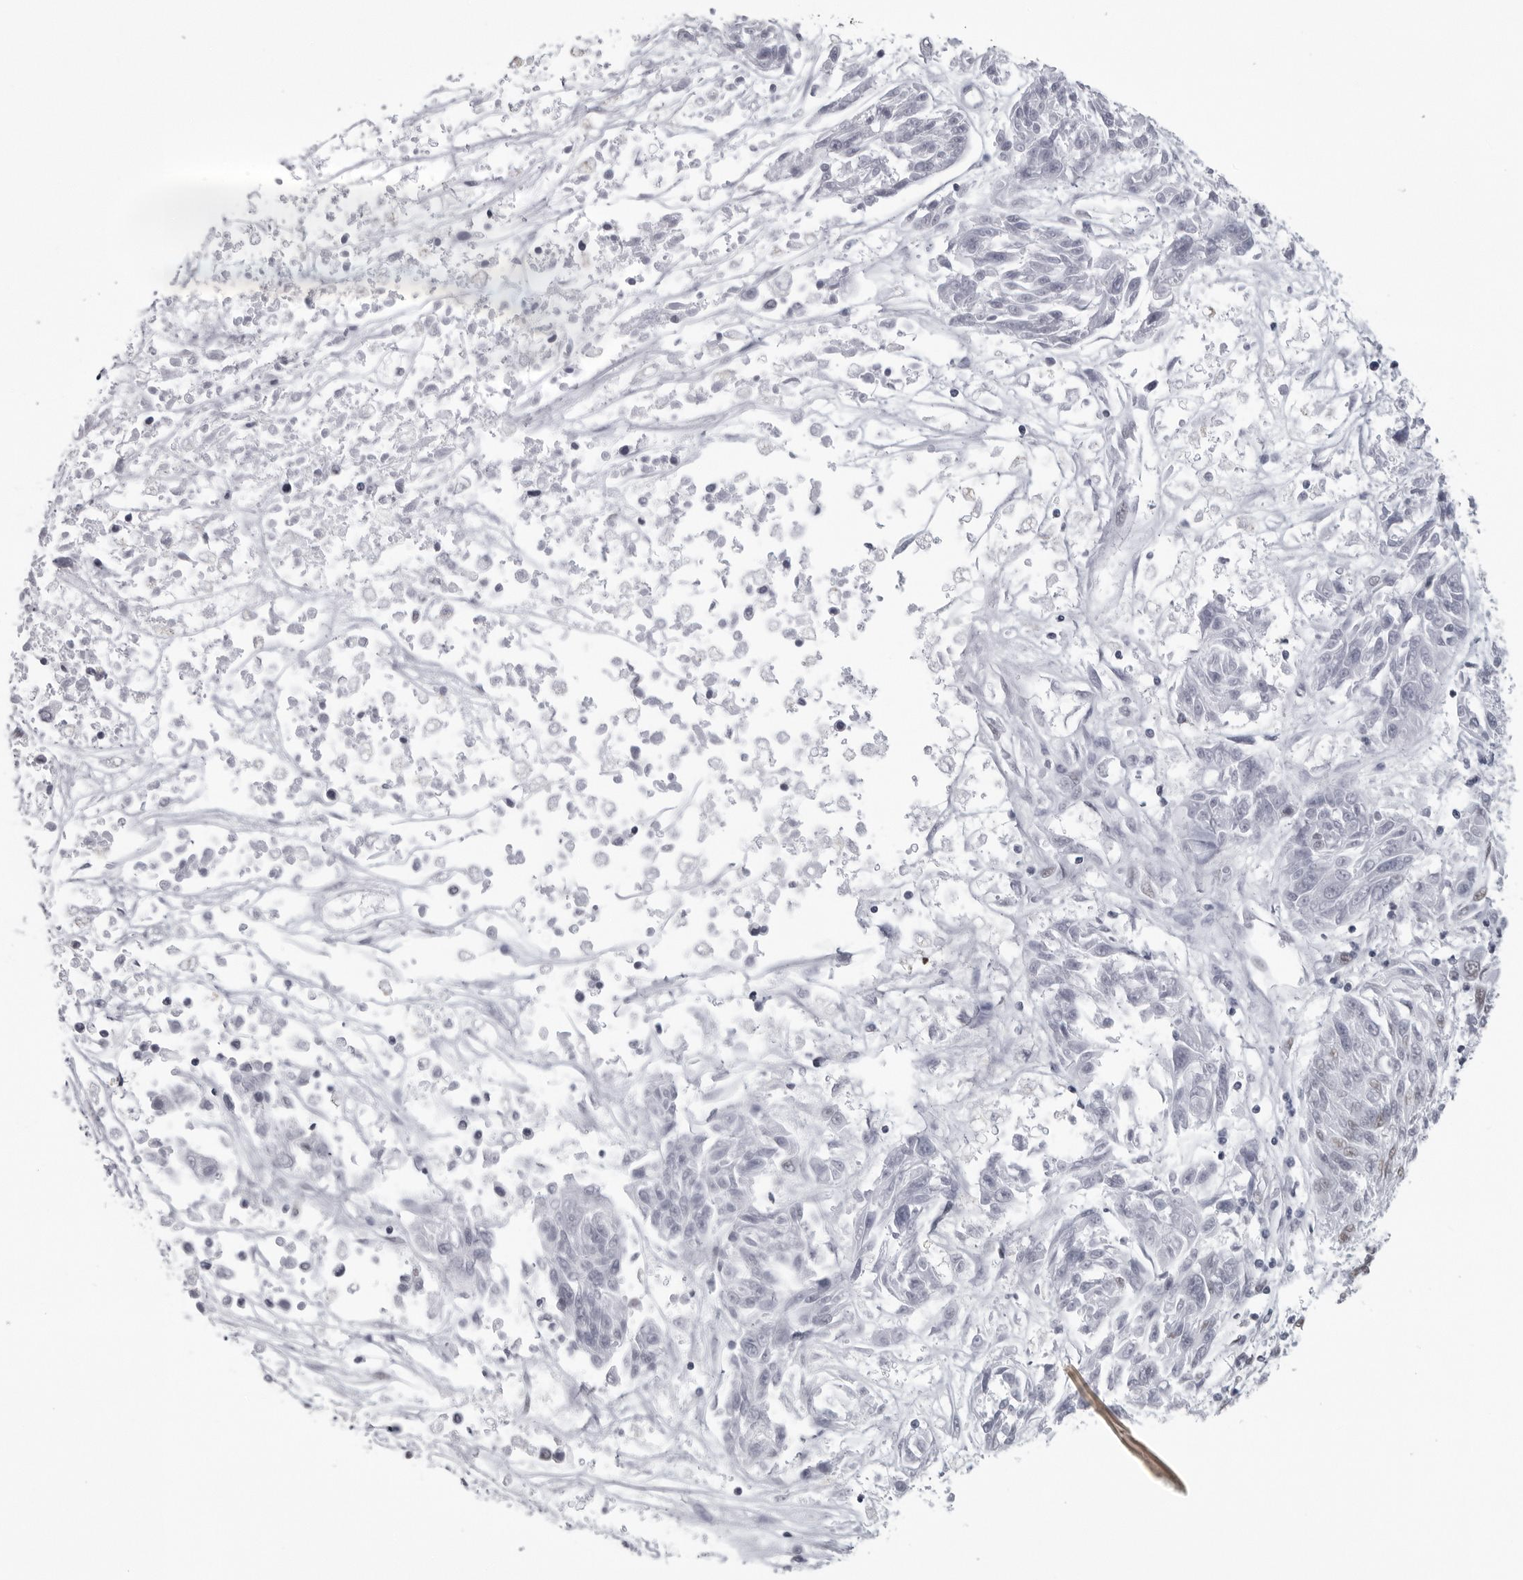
{"staining": {"intensity": "weak", "quantity": "<25%", "location": "nuclear"}, "tissue": "melanoma", "cell_type": "Tumor cells", "image_type": "cancer", "snomed": [{"axis": "morphology", "description": "Malignant melanoma, NOS"}, {"axis": "topography", "description": "Skin"}], "caption": "Image shows no significant protein positivity in tumor cells of melanoma.", "gene": "ESPN", "patient": {"sex": "male", "age": 53}}